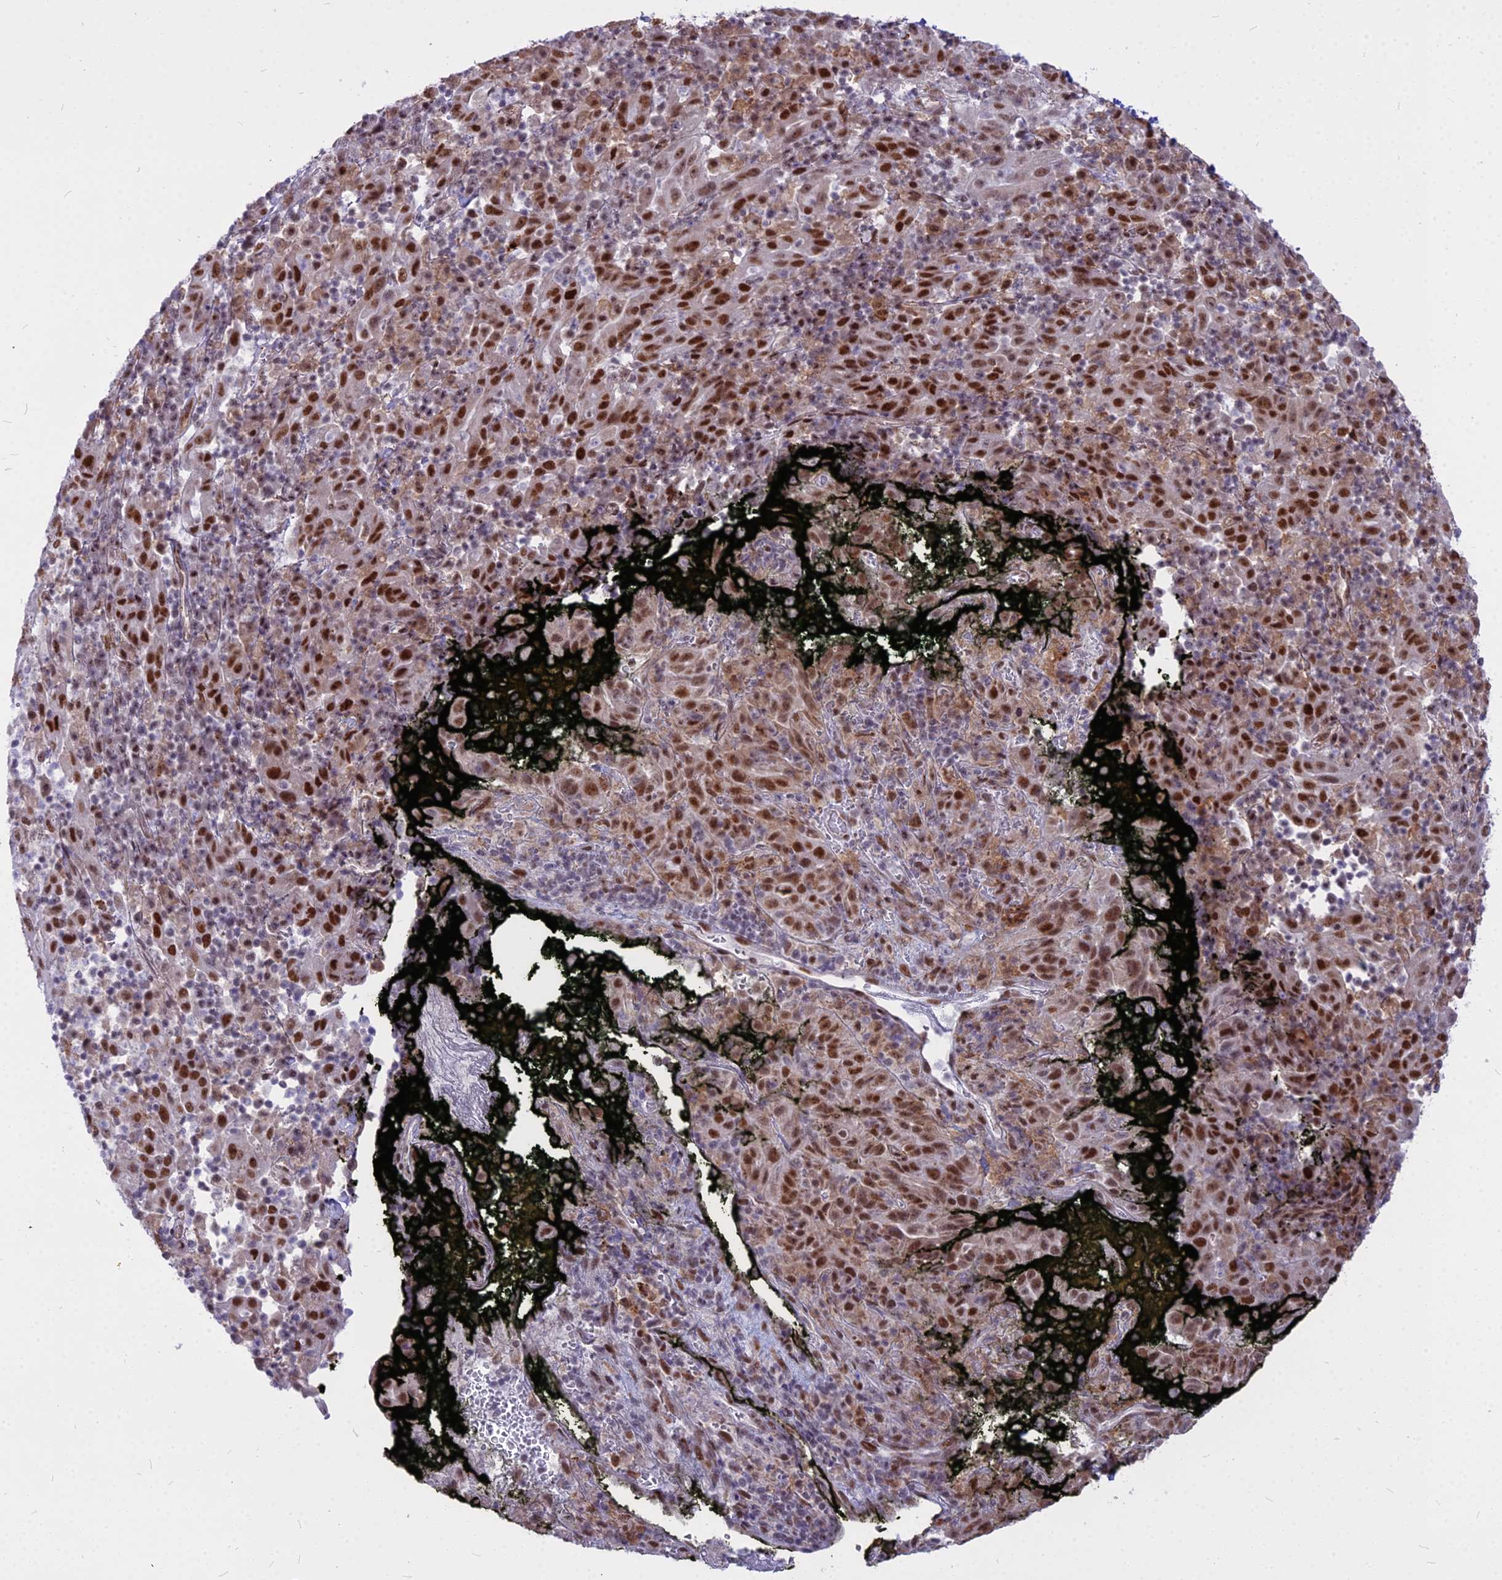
{"staining": {"intensity": "strong", "quantity": ">75%", "location": "nuclear"}, "tissue": "pancreatic cancer", "cell_type": "Tumor cells", "image_type": "cancer", "snomed": [{"axis": "morphology", "description": "Adenocarcinoma, NOS"}, {"axis": "topography", "description": "Pancreas"}], "caption": "Tumor cells reveal high levels of strong nuclear staining in approximately >75% of cells in adenocarcinoma (pancreatic).", "gene": "ALG10", "patient": {"sex": "male", "age": 63}}